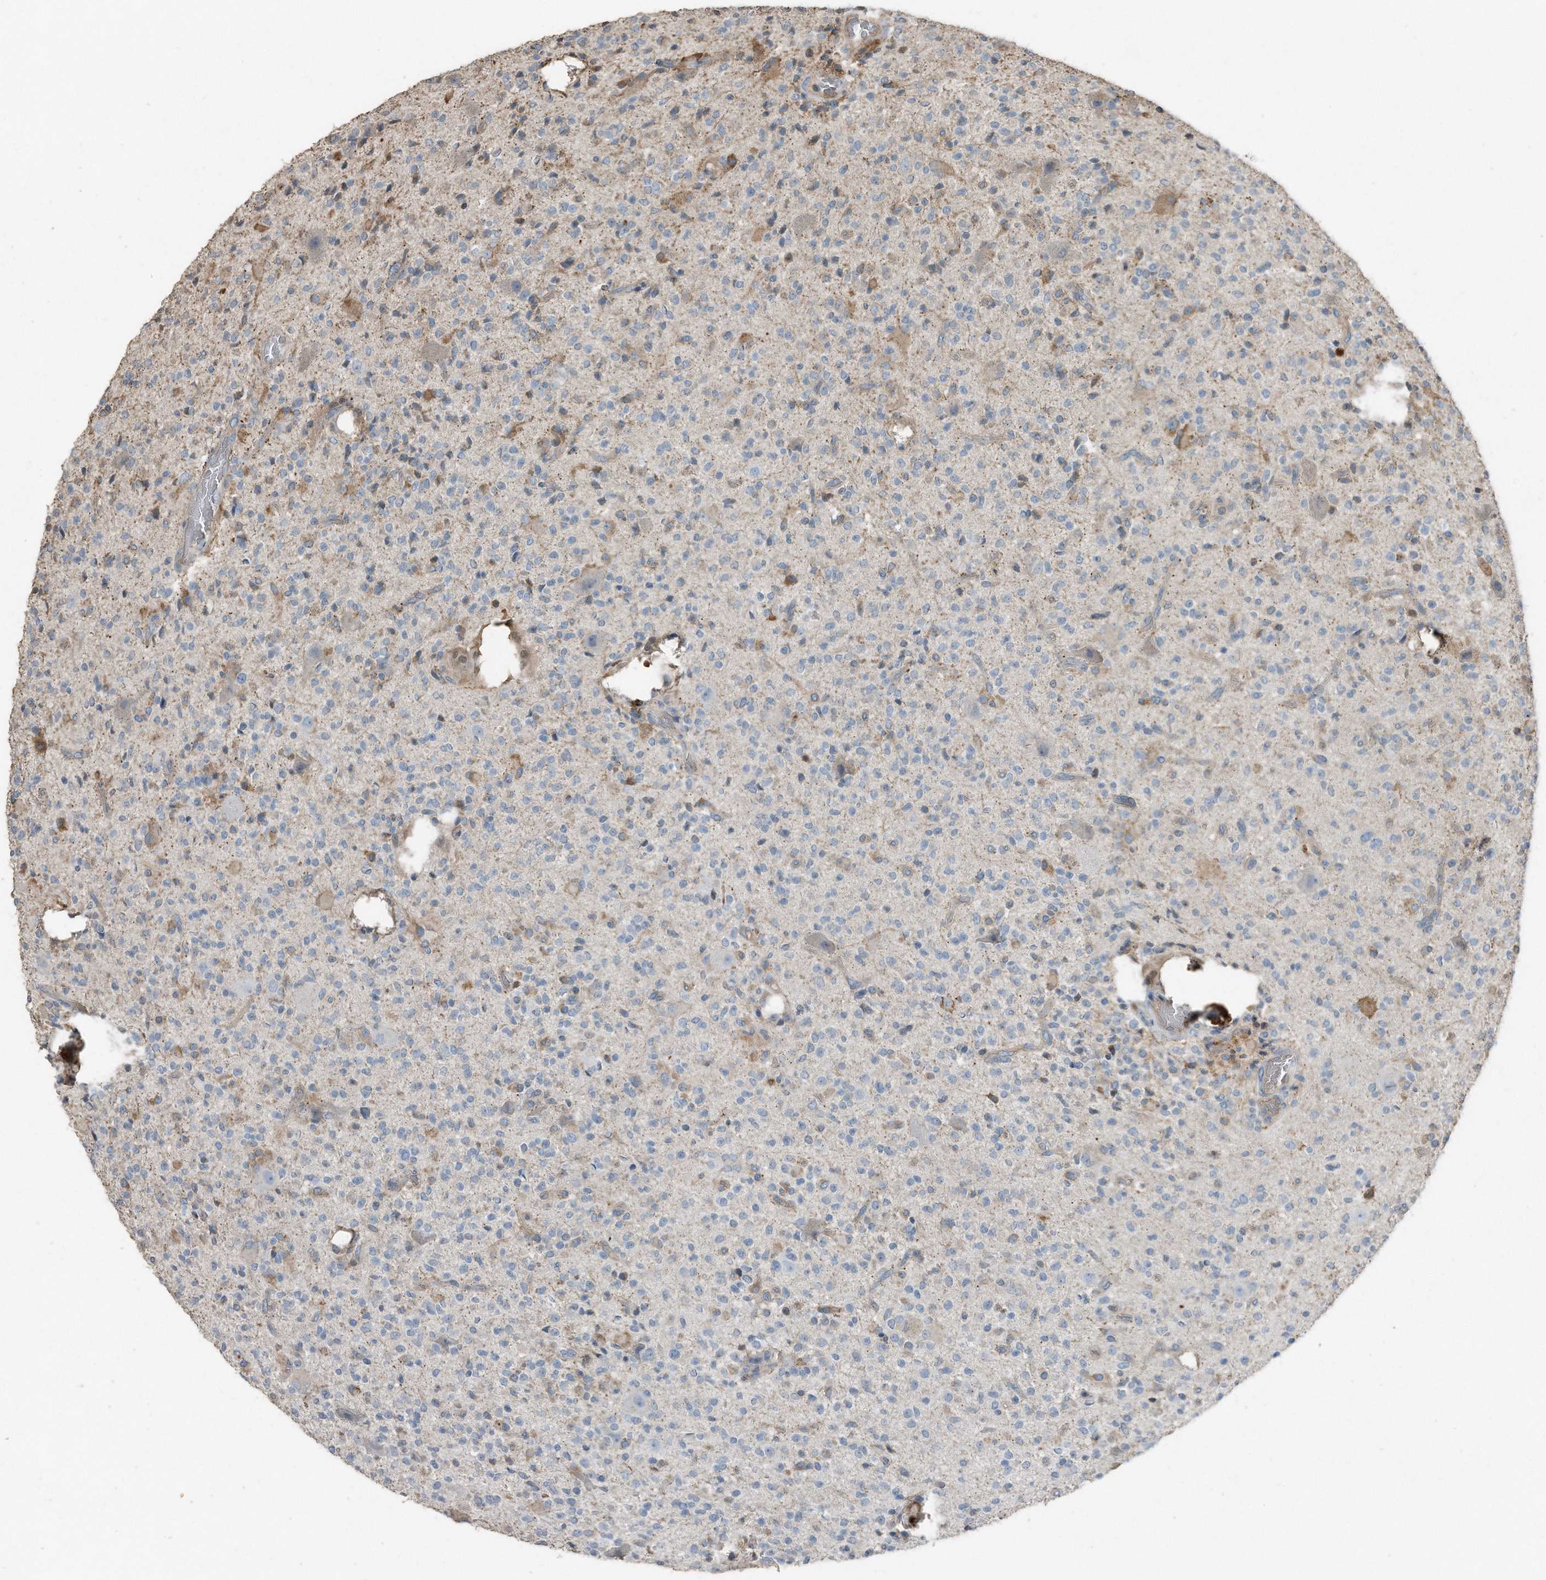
{"staining": {"intensity": "negative", "quantity": "none", "location": "none"}, "tissue": "glioma", "cell_type": "Tumor cells", "image_type": "cancer", "snomed": [{"axis": "morphology", "description": "Glioma, malignant, High grade"}, {"axis": "topography", "description": "Brain"}], "caption": "The photomicrograph exhibits no significant staining in tumor cells of high-grade glioma (malignant).", "gene": "C9", "patient": {"sex": "male", "age": 34}}